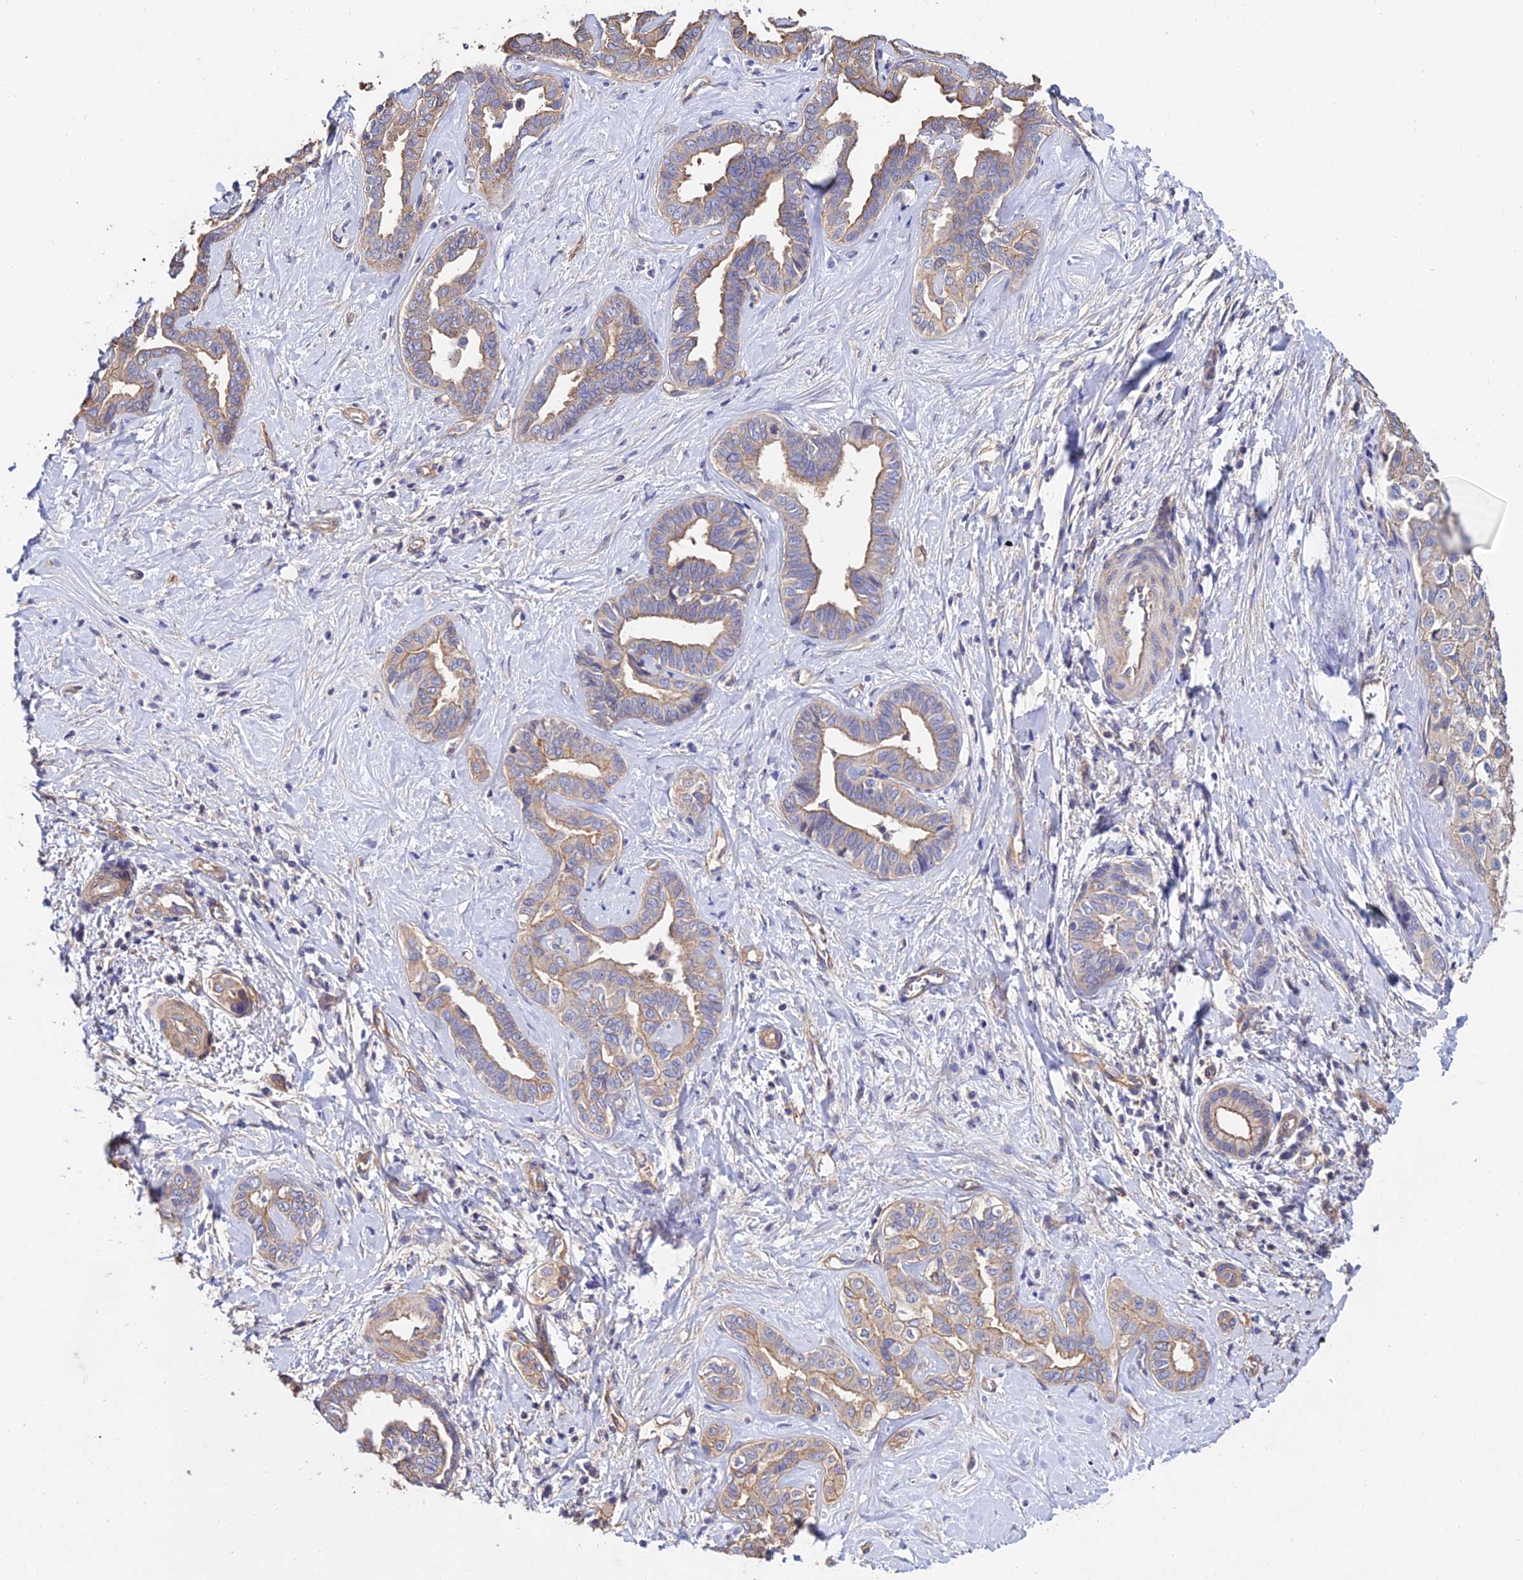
{"staining": {"intensity": "weak", "quantity": ">75%", "location": "cytoplasmic/membranous"}, "tissue": "liver cancer", "cell_type": "Tumor cells", "image_type": "cancer", "snomed": [{"axis": "morphology", "description": "Cholangiocarcinoma"}, {"axis": "topography", "description": "Liver"}], "caption": "Immunohistochemistry staining of liver cholangiocarcinoma, which shows low levels of weak cytoplasmic/membranous positivity in approximately >75% of tumor cells indicating weak cytoplasmic/membranous protein staining. The staining was performed using DAB (3,3'-diaminobenzidine) (brown) for protein detection and nuclei were counterstained in hematoxylin (blue).", "gene": "CALM2", "patient": {"sex": "female", "age": 77}}